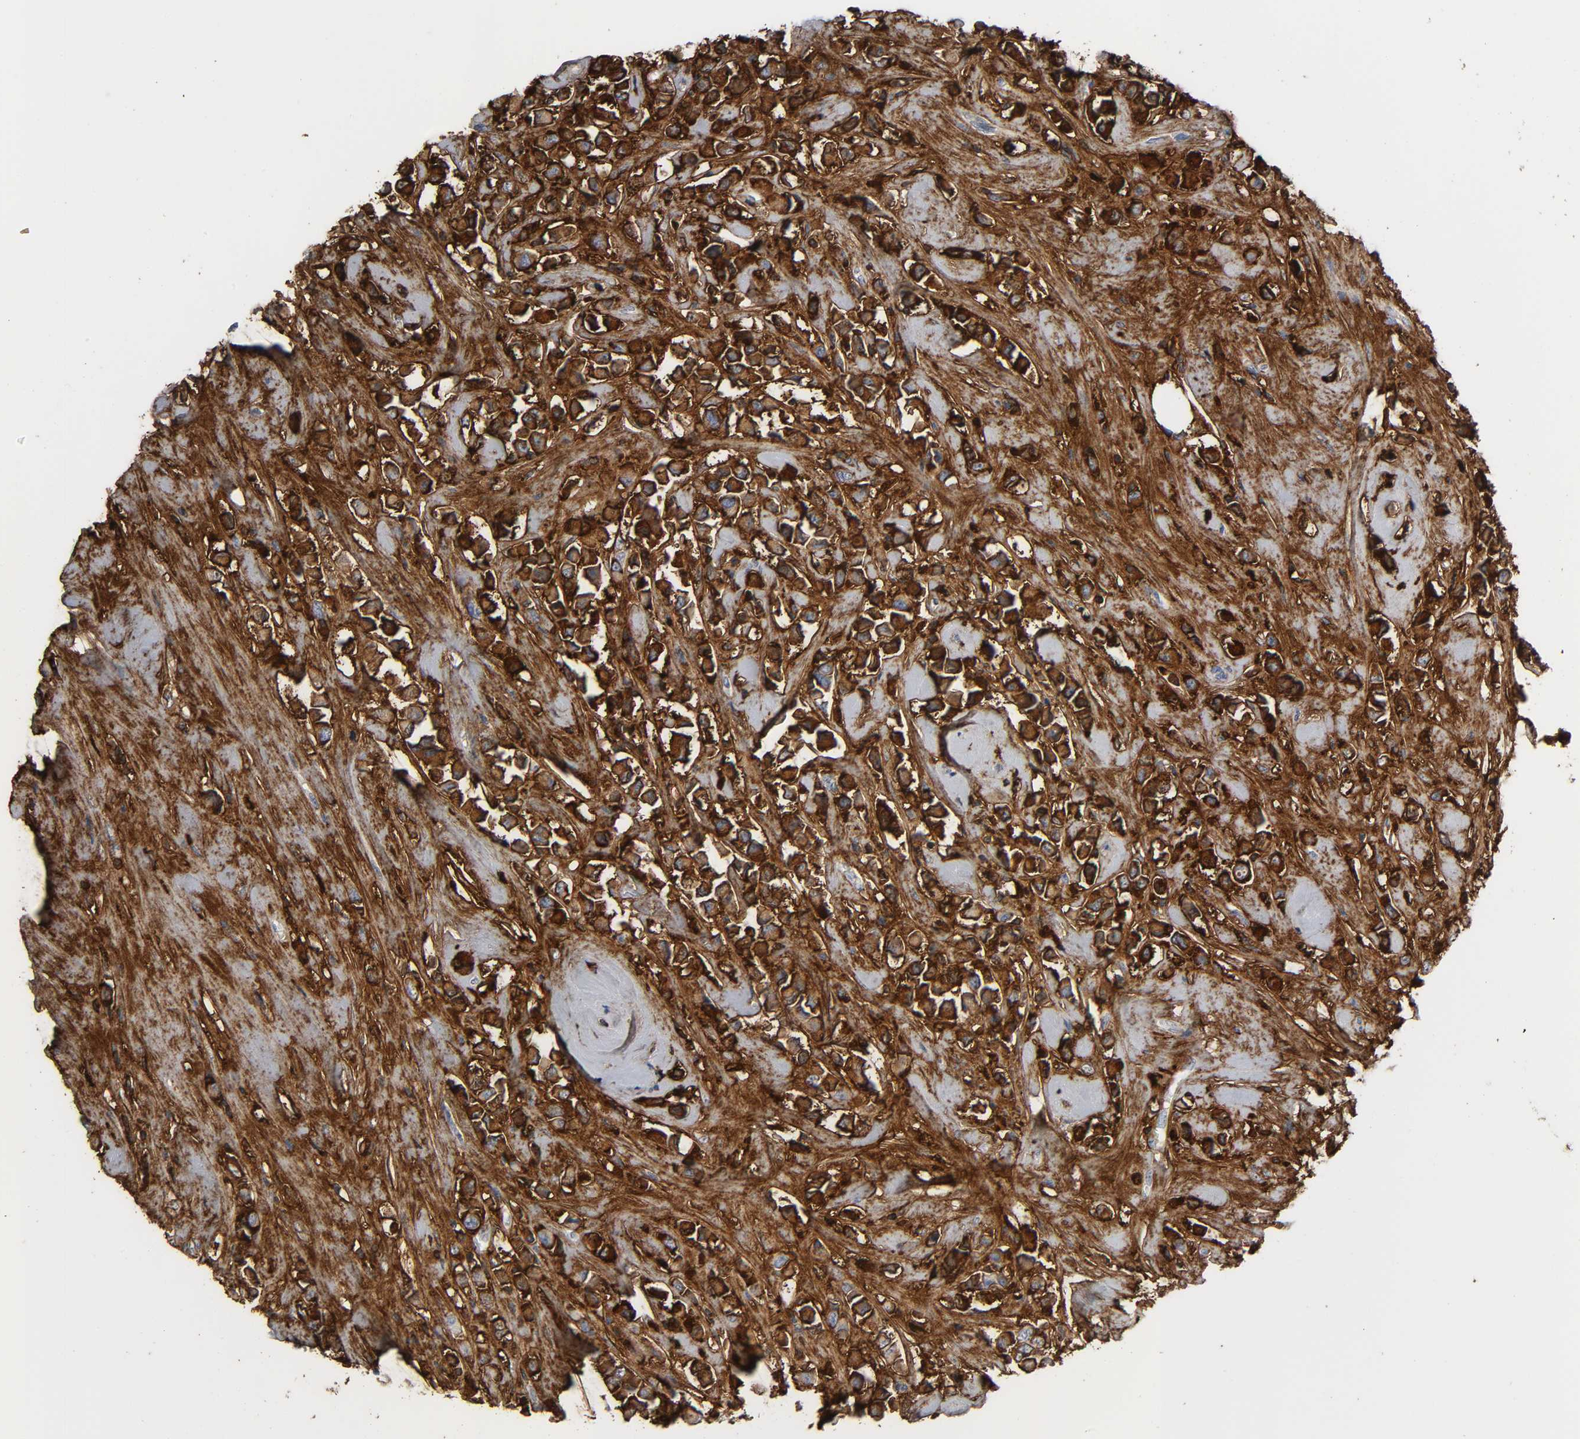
{"staining": {"intensity": "strong", "quantity": "25%-75%", "location": "cytoplasmic/membranous"}, "tissue": "breast cancer", "cell_type": "Tumor cells", "image_type": "cancer", "snomed": [{"axis": "morphology", "description": "Duct carcinoma"}, {"axis": "topography", "description": "Breast"}], "caption": "The photomicrograph reveals immunohistochemical staining of breast invasive ductal carcinoma. There is strong cytoplasmic/membranous positivity is appreciated in about 25%-75% of tumor cells.", "gene": "FBLN1", "patient": {"sex": "female", "age": 61}}